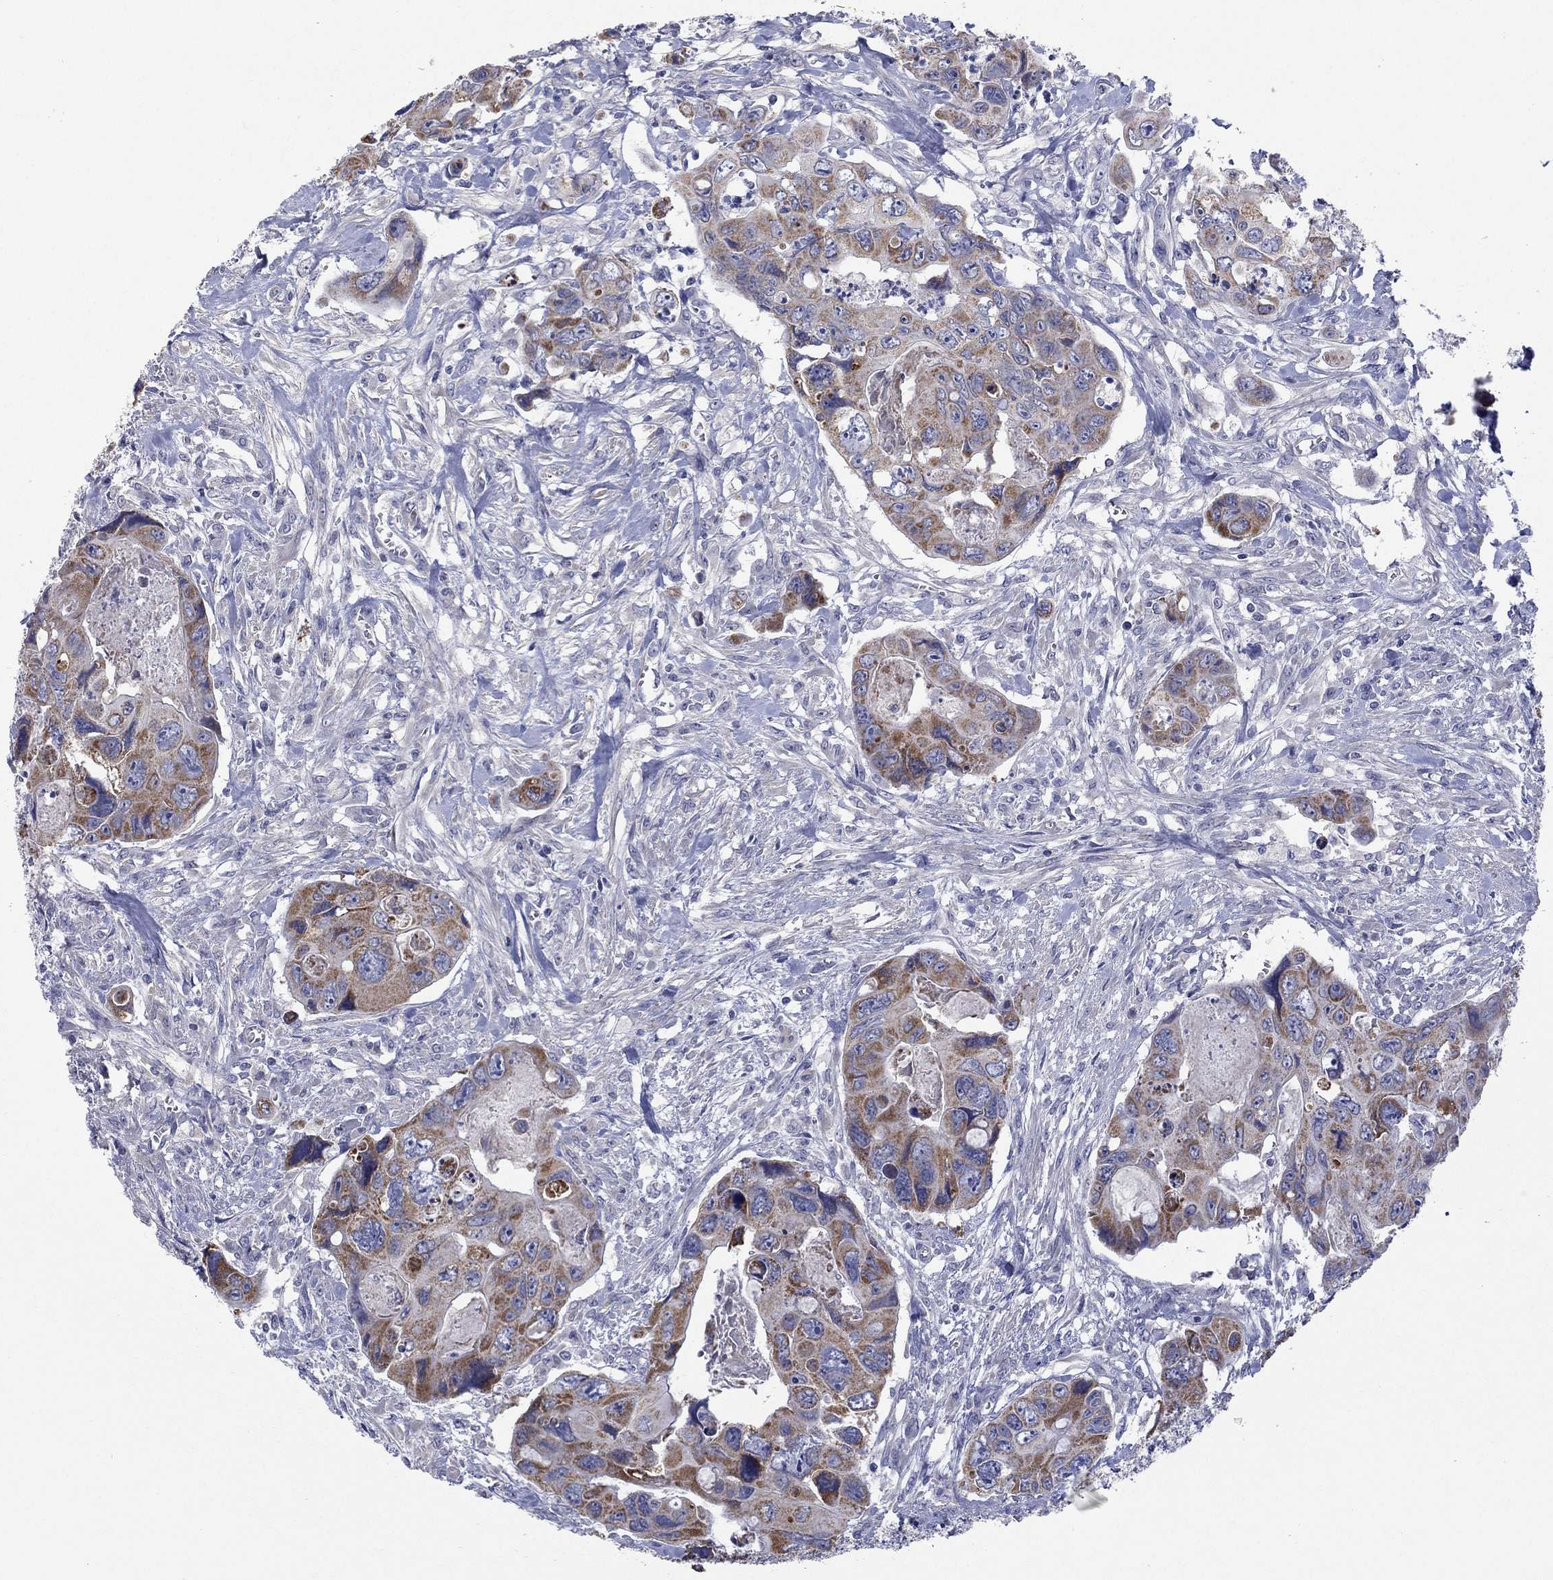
{"staining": {"intensity": "moderate", "quantity": ">75%", "location": "cytoplasmic/membranous"}, "tissue": "colorectal cancer", "cell_type": "Tumor cells", "image_type": "cancer", "snomed": [{"axis": "morphology", "description": "Adenocarcinoma, NOS"}, {"axis": "topography", "description": "Rectum"}], "caption": "Colorectal cancer (adenocarcinoma) stained with immunohistochemistry (IHC) shows moderate cytoplasmic/membranous expression in approximately >75% of tumor cells.", "gene": "CLVS1", "patient": {"sex": "male", "age": 62}}